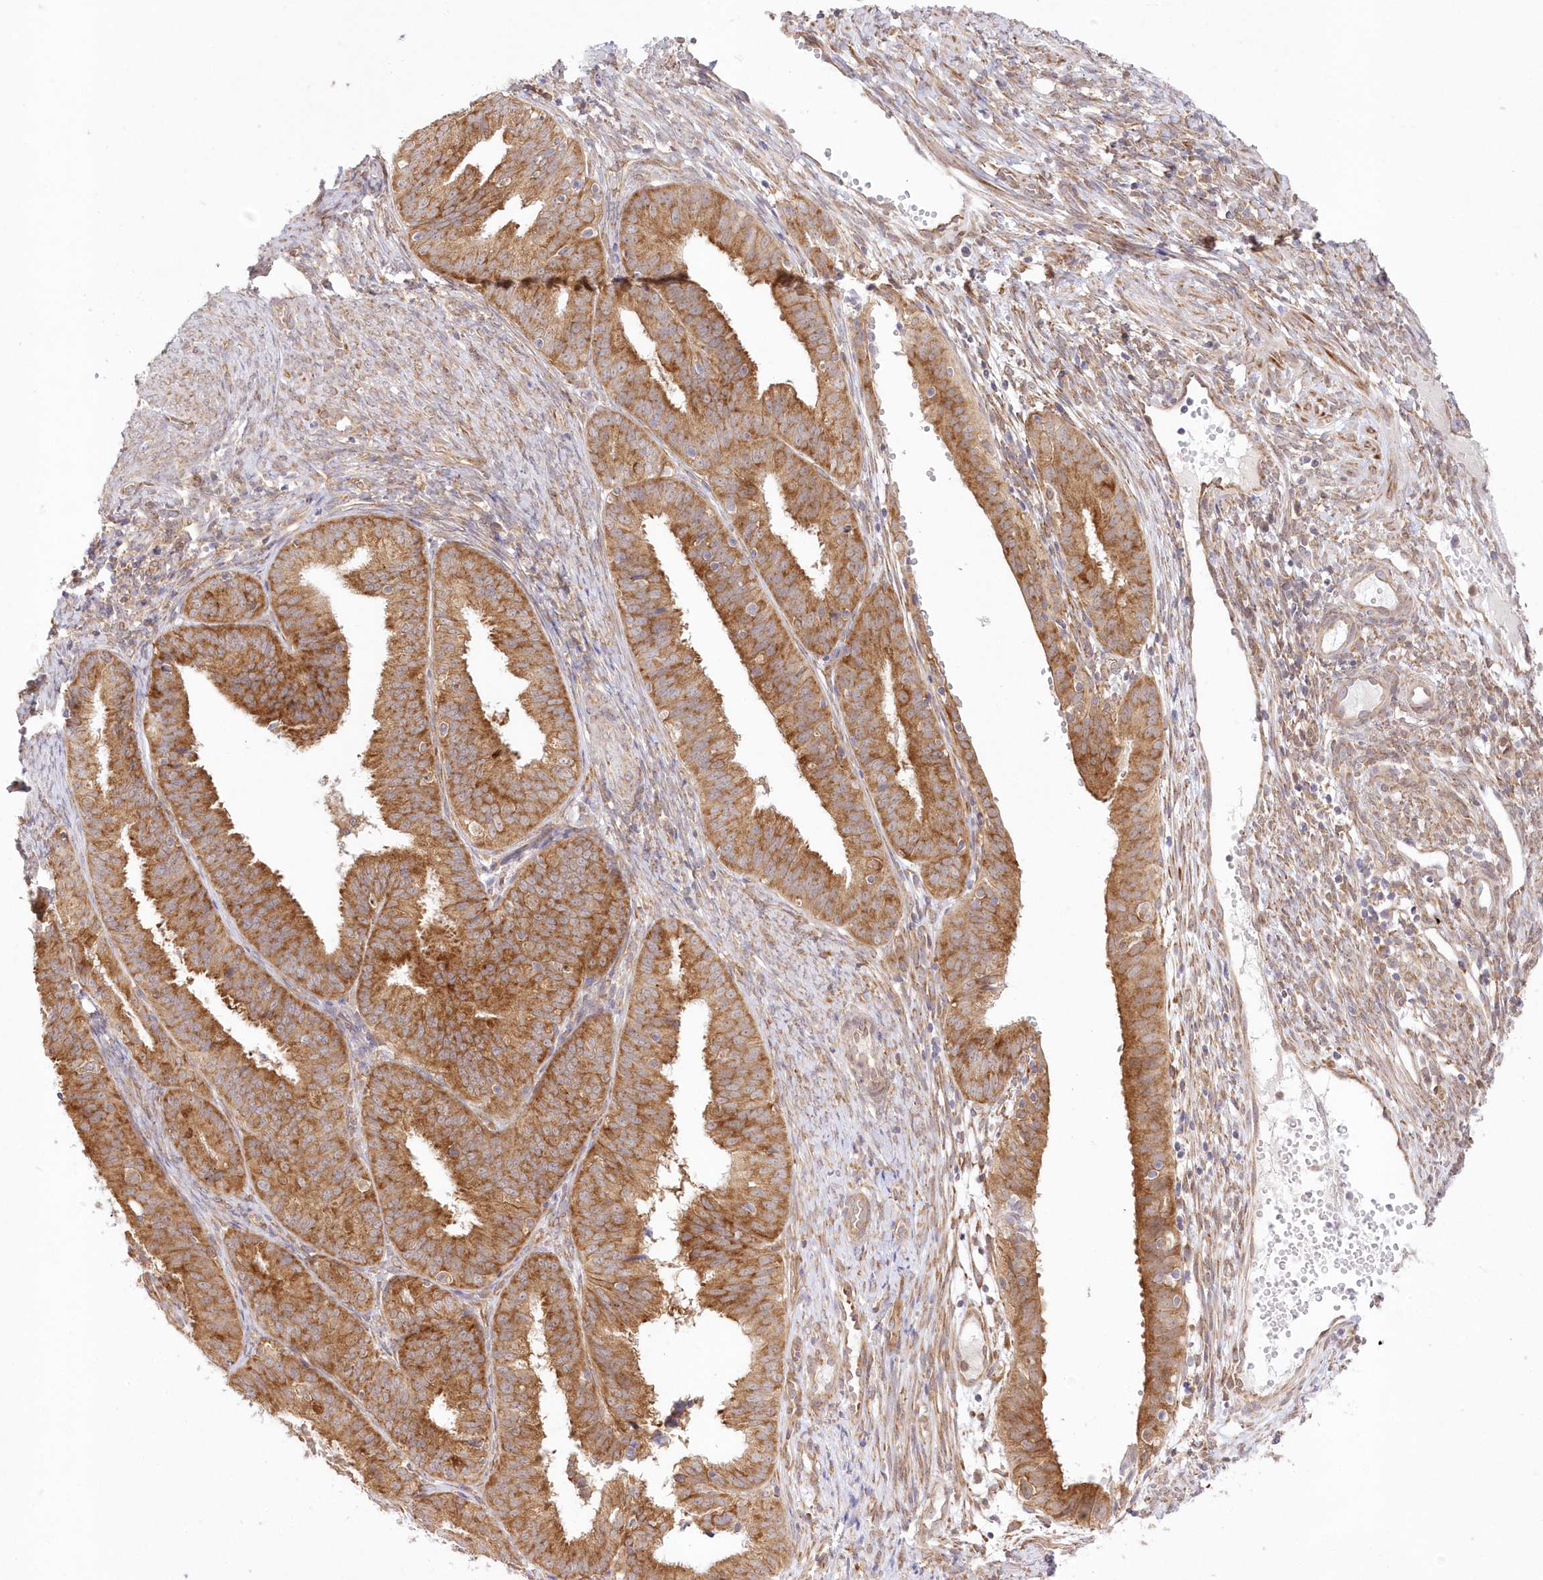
{"staining": {"intensity": "strong", "quantity": ">75%", "location": "cytoplasmic/membranous"}, "tissue": "endometrial cancer", "cell_type": "Tumor cells", "image_type": "cancer", "snomed": [{"axis": "morphology", "description": "Adenocarcinoma, NOS"}, {"axis": "topography", "description": "Endometrium"}], "caption": "IHC (DAB) staining of endometrial adenocarcinoma exhibits strong cytoplasmic/membranous protein expression in approximately >75% of tumor cells.", "gene": "RNPEP", "patient": {"sex": "female", "age": 51}}